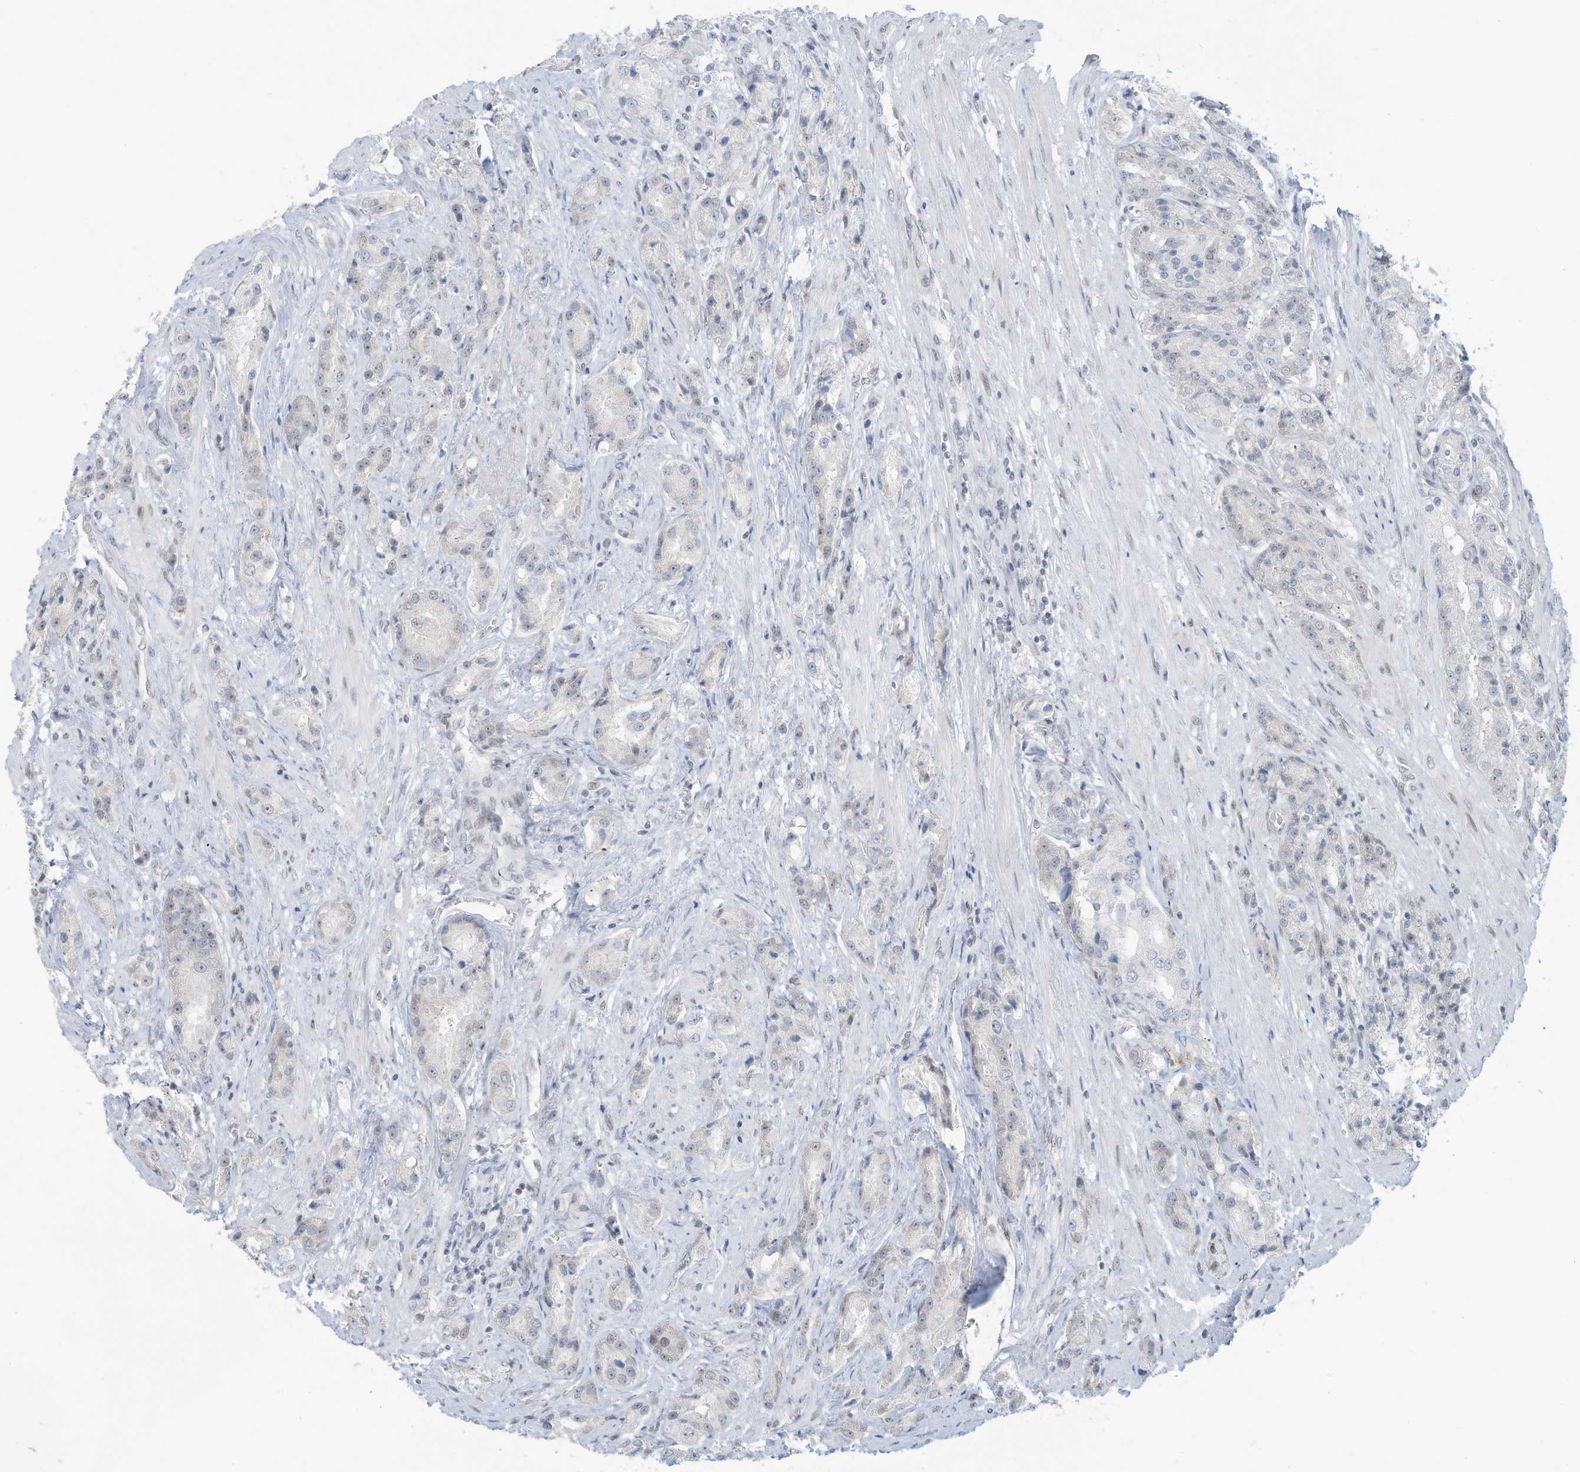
{"staining": {"intensity": "negative", "quantity": "none", "location": "none"}, "tissue": "prostate cancer", "cell_type": "Tumor cells", "image_type": "cancer", "snomed": [{"axis": "morphology", "description": "Adenocarcinoma, High grade"}, {"axis": "topography", "description": "Prostate"}], "caption": "The photomicrograph exhibits no significant staining in tumor cells of prostate high-grade adenocarcinoma.", "gene": "SARNP", "patient": {"sex": "male", "age": 60}}